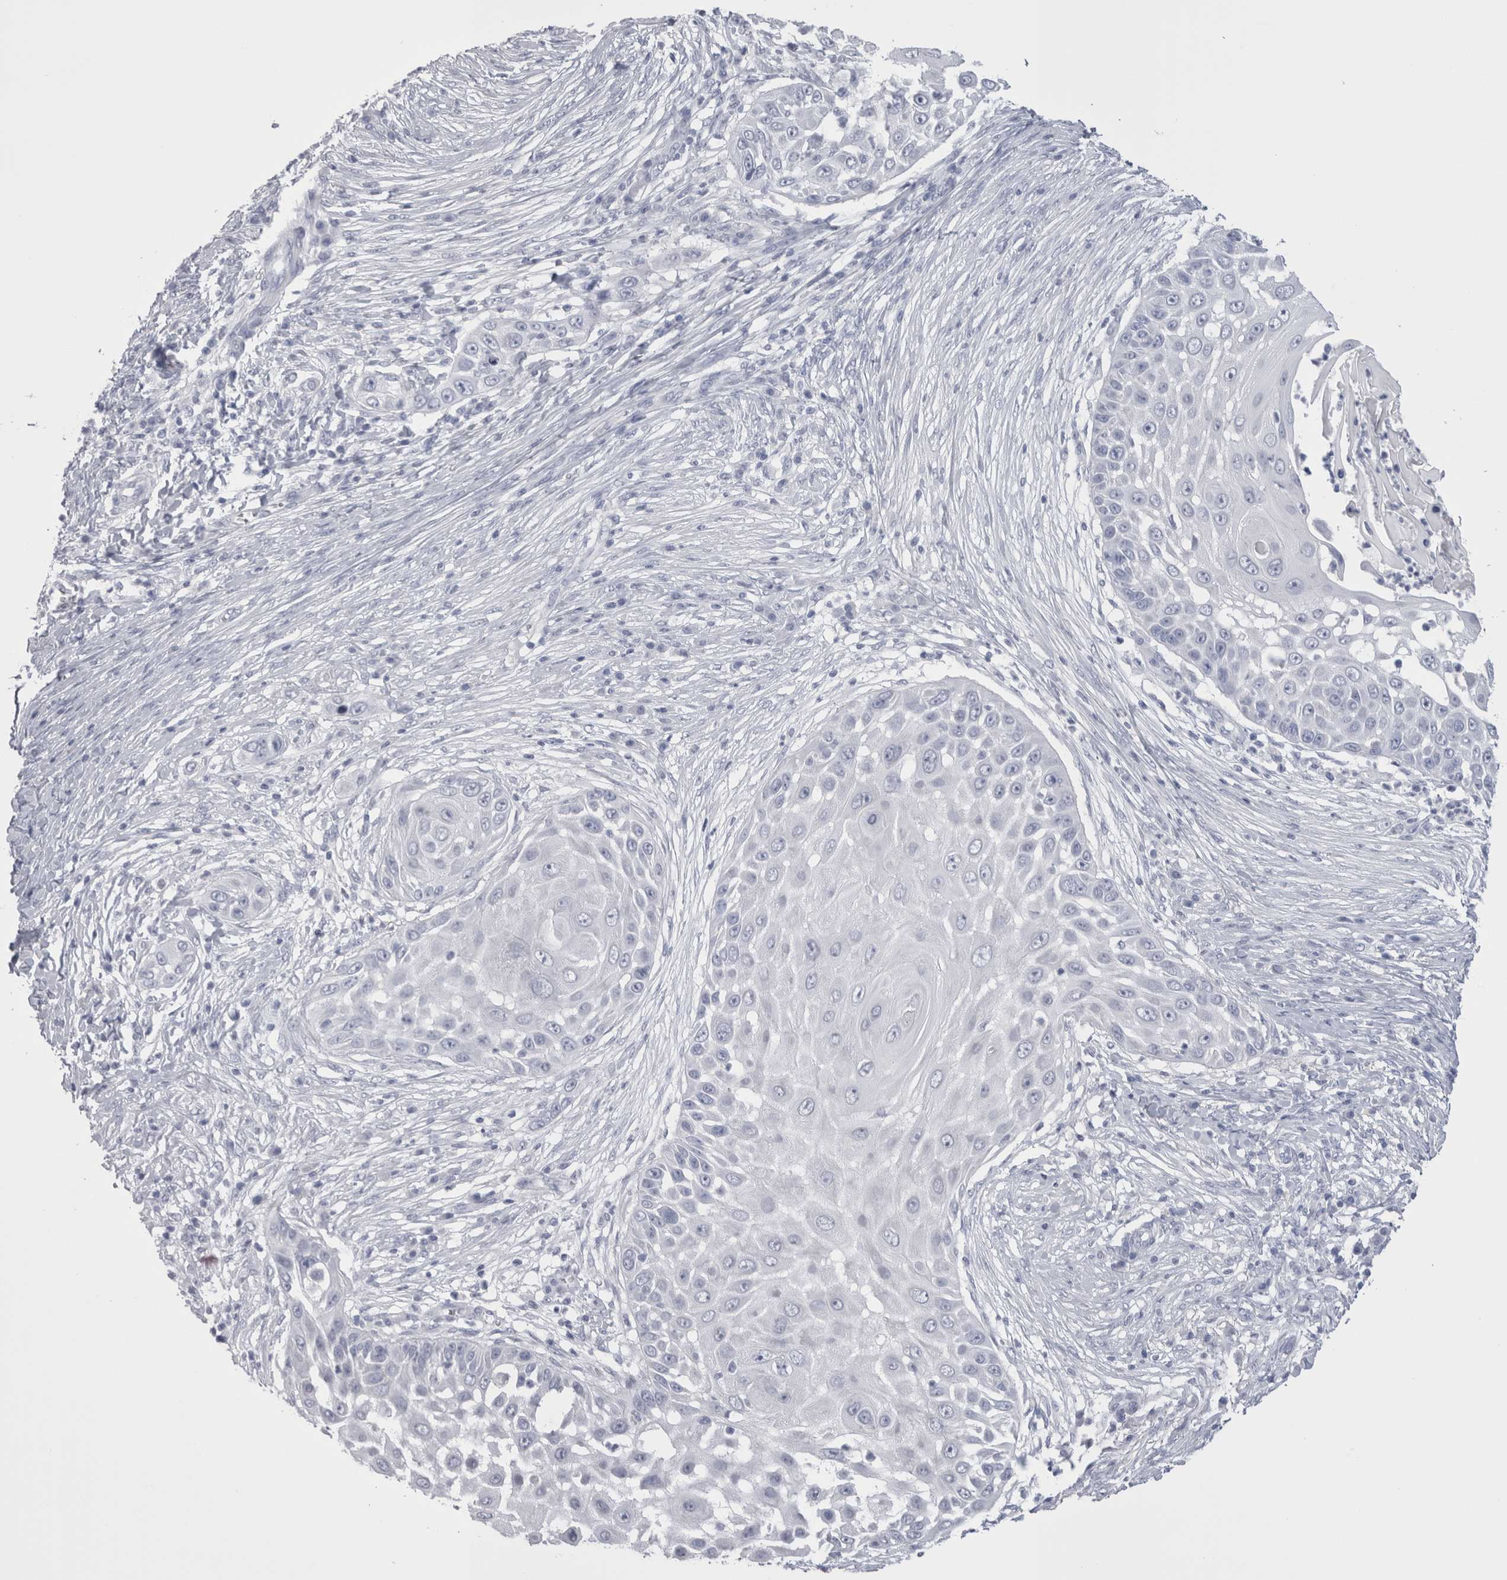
{"staining": {"intensity": "negative", "quantity": "none", "location": "none"}, "tissue": "skin cancer", "cell_type": "Tumor cells", "image_type": "cancer", "snomed": [{"axis": "morphology", "description": "Squamous cell carcinoma, NOS"}, {"axis": "topography", "description": "Skin"}], "caption": "Immunohistochemistry (IHC) image of human skin squamous cell carcinoma stained for a protein (brown), which shows no staining in tumor cells.", "gene": "SUCNR1", "patient": {"sex": "female", "age": 44}}